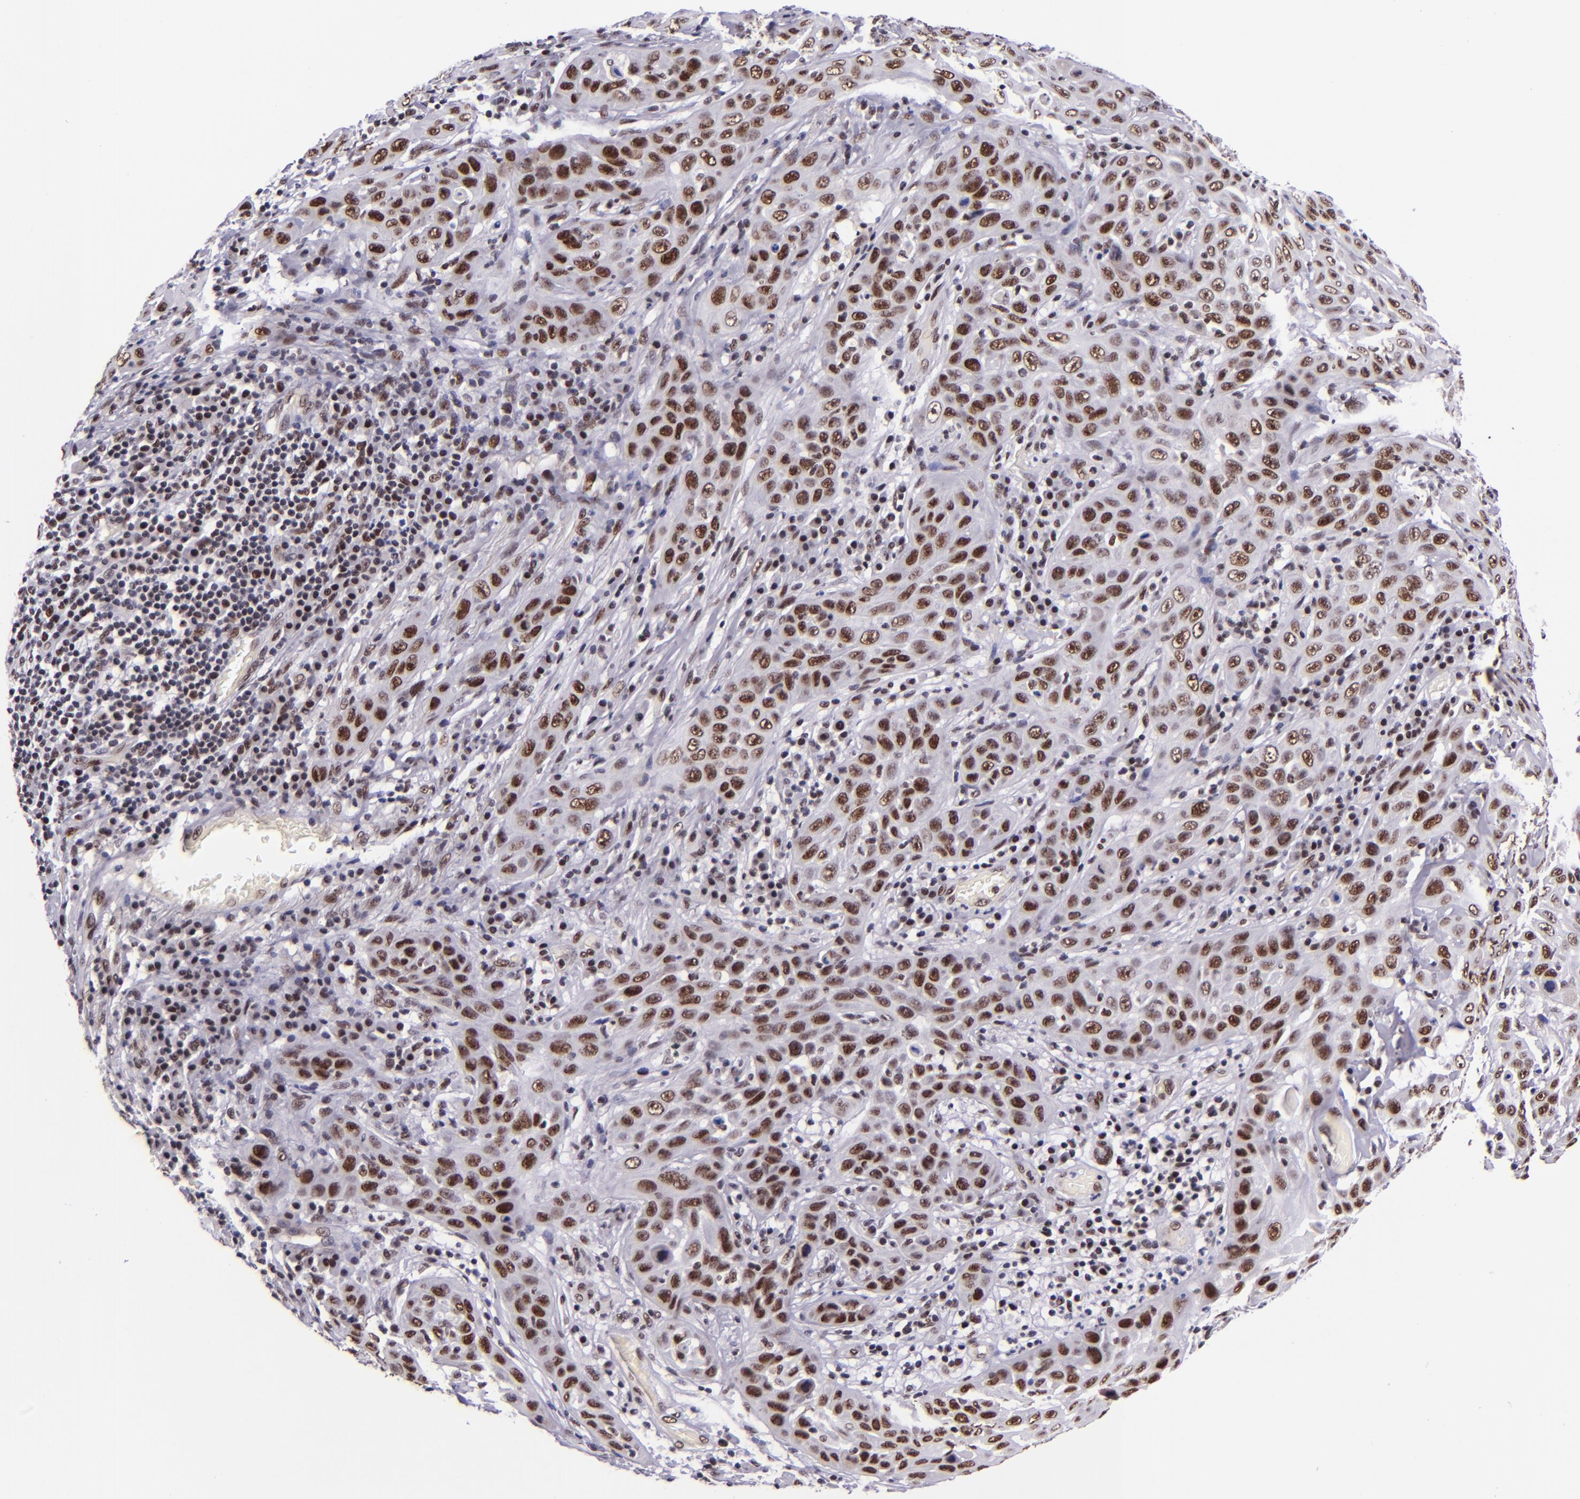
{"staining": {"intensity": "strong", "quantity": ">75%", "location": "nuclear"}, "tissue": "skin cancer", "cell_type": "Tumor cells", "image_type": "cancer", "snomed": [{"axis": "morphology", "description": "Squamous cell carcinoma, NOS"}, {"axis": "topography", "description": "Skin"}], "caption": "Skin squamous cell carcinoma stained for a protein reveals strong nuclear positivity in tumor cells. The staining was performed using DAB (3,3'-diaminobenzidine), with brown indicating positive protein expression. Nuclei are stained blue with hematoxylin.", "gene": "GPKOW", "patient": {"sex": "male", "age": 84}}